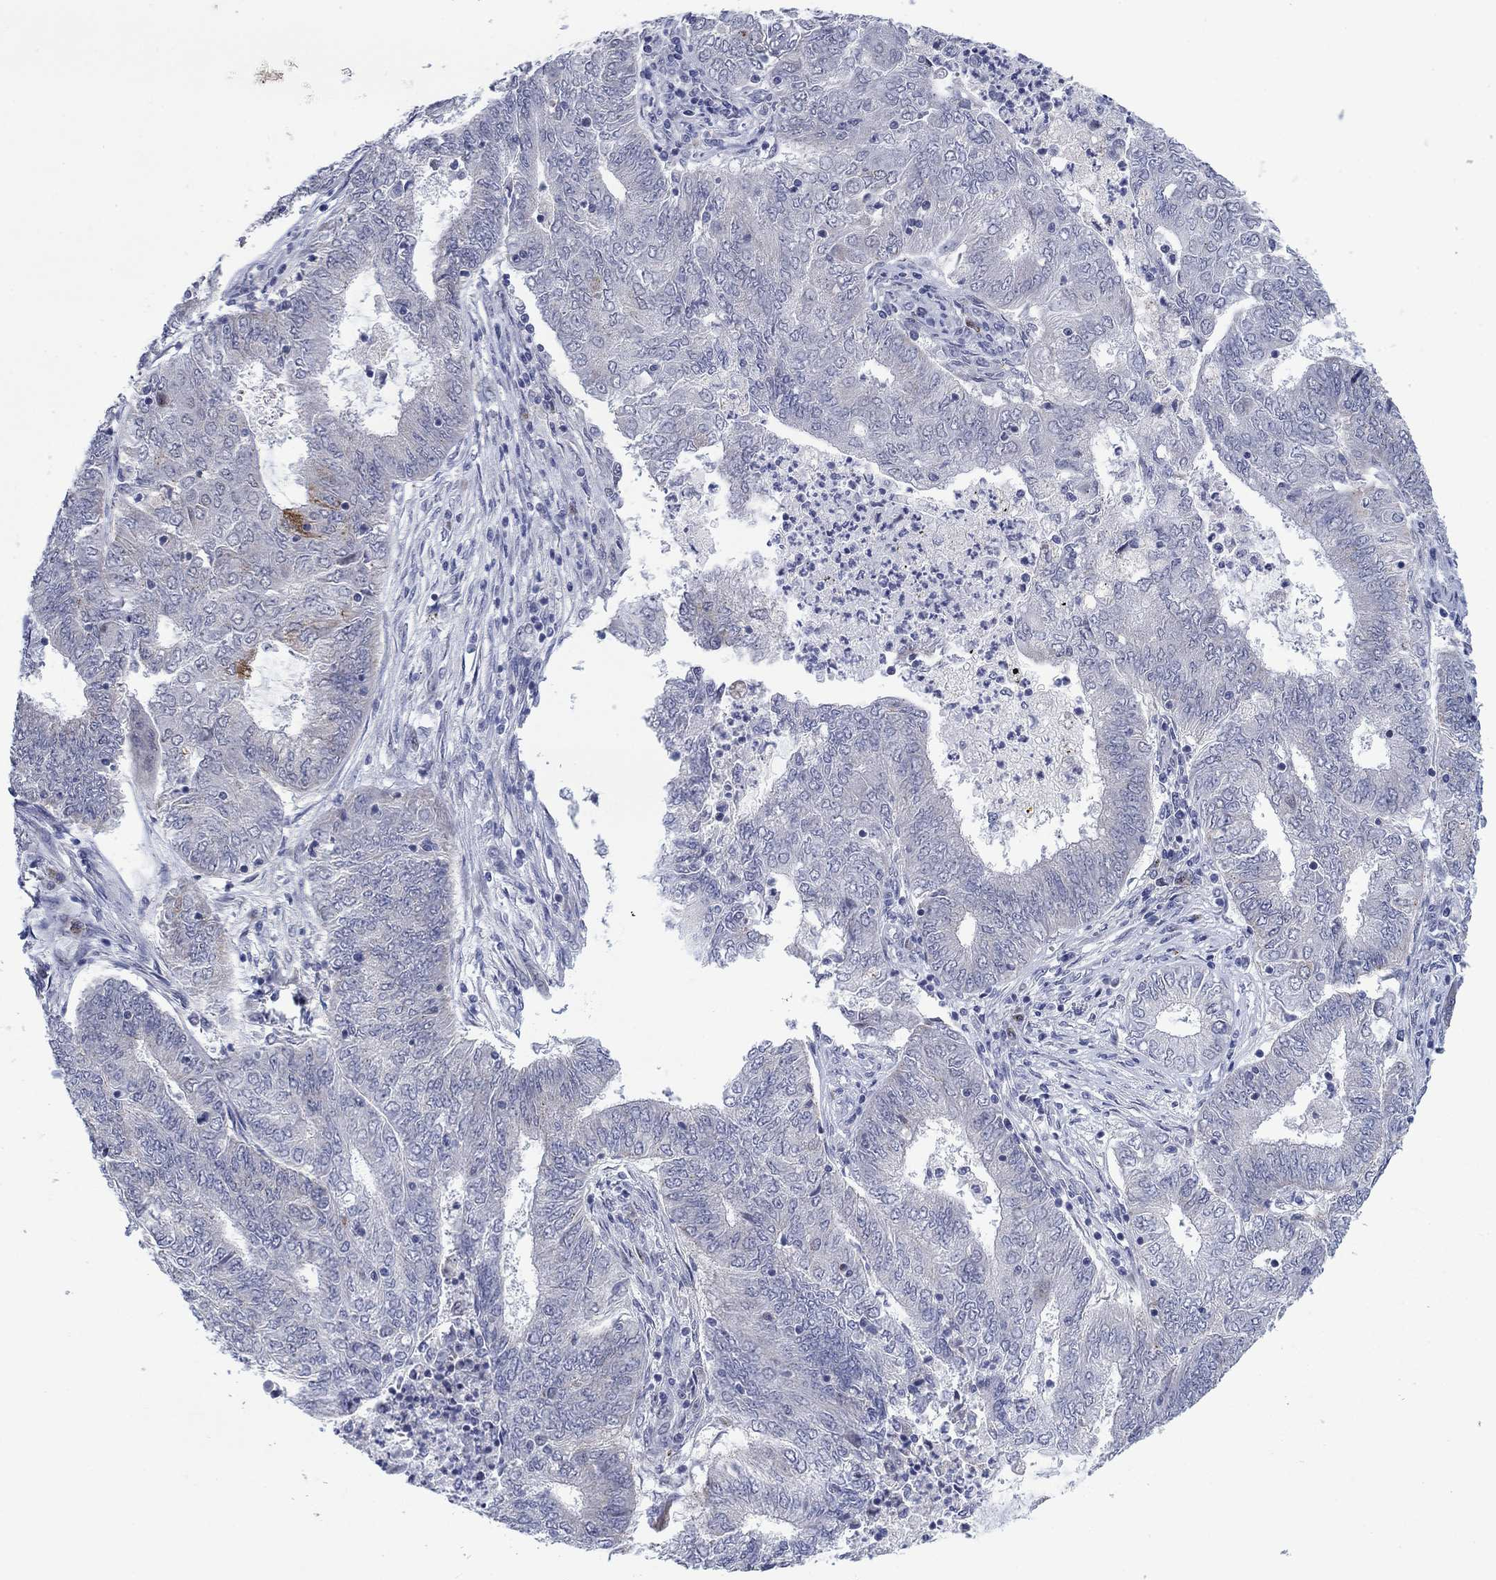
{"staining": {"intensity": "moderate", "quantity": "<25%", "location": "cytoplasmic/membranous"}, "tissue": "endometrial cancer", "cell_type": "Tumor cells", "image_type": "cancer", "snomed": [{"axis": "morphology", "description": "Adenocarcinoma, NOS"}, {"axis": "topography", "description": "Endometrium"}], "caption": "A high-resolution histopathology image shows IHC staining of endometrial adenocarcinoma, which demonstrates moderate cytoplasmic/membranous expression in approximately <25% of tumor cells.", "gene": "SDC1", "patient": {"sex": "female", "age": 62}}